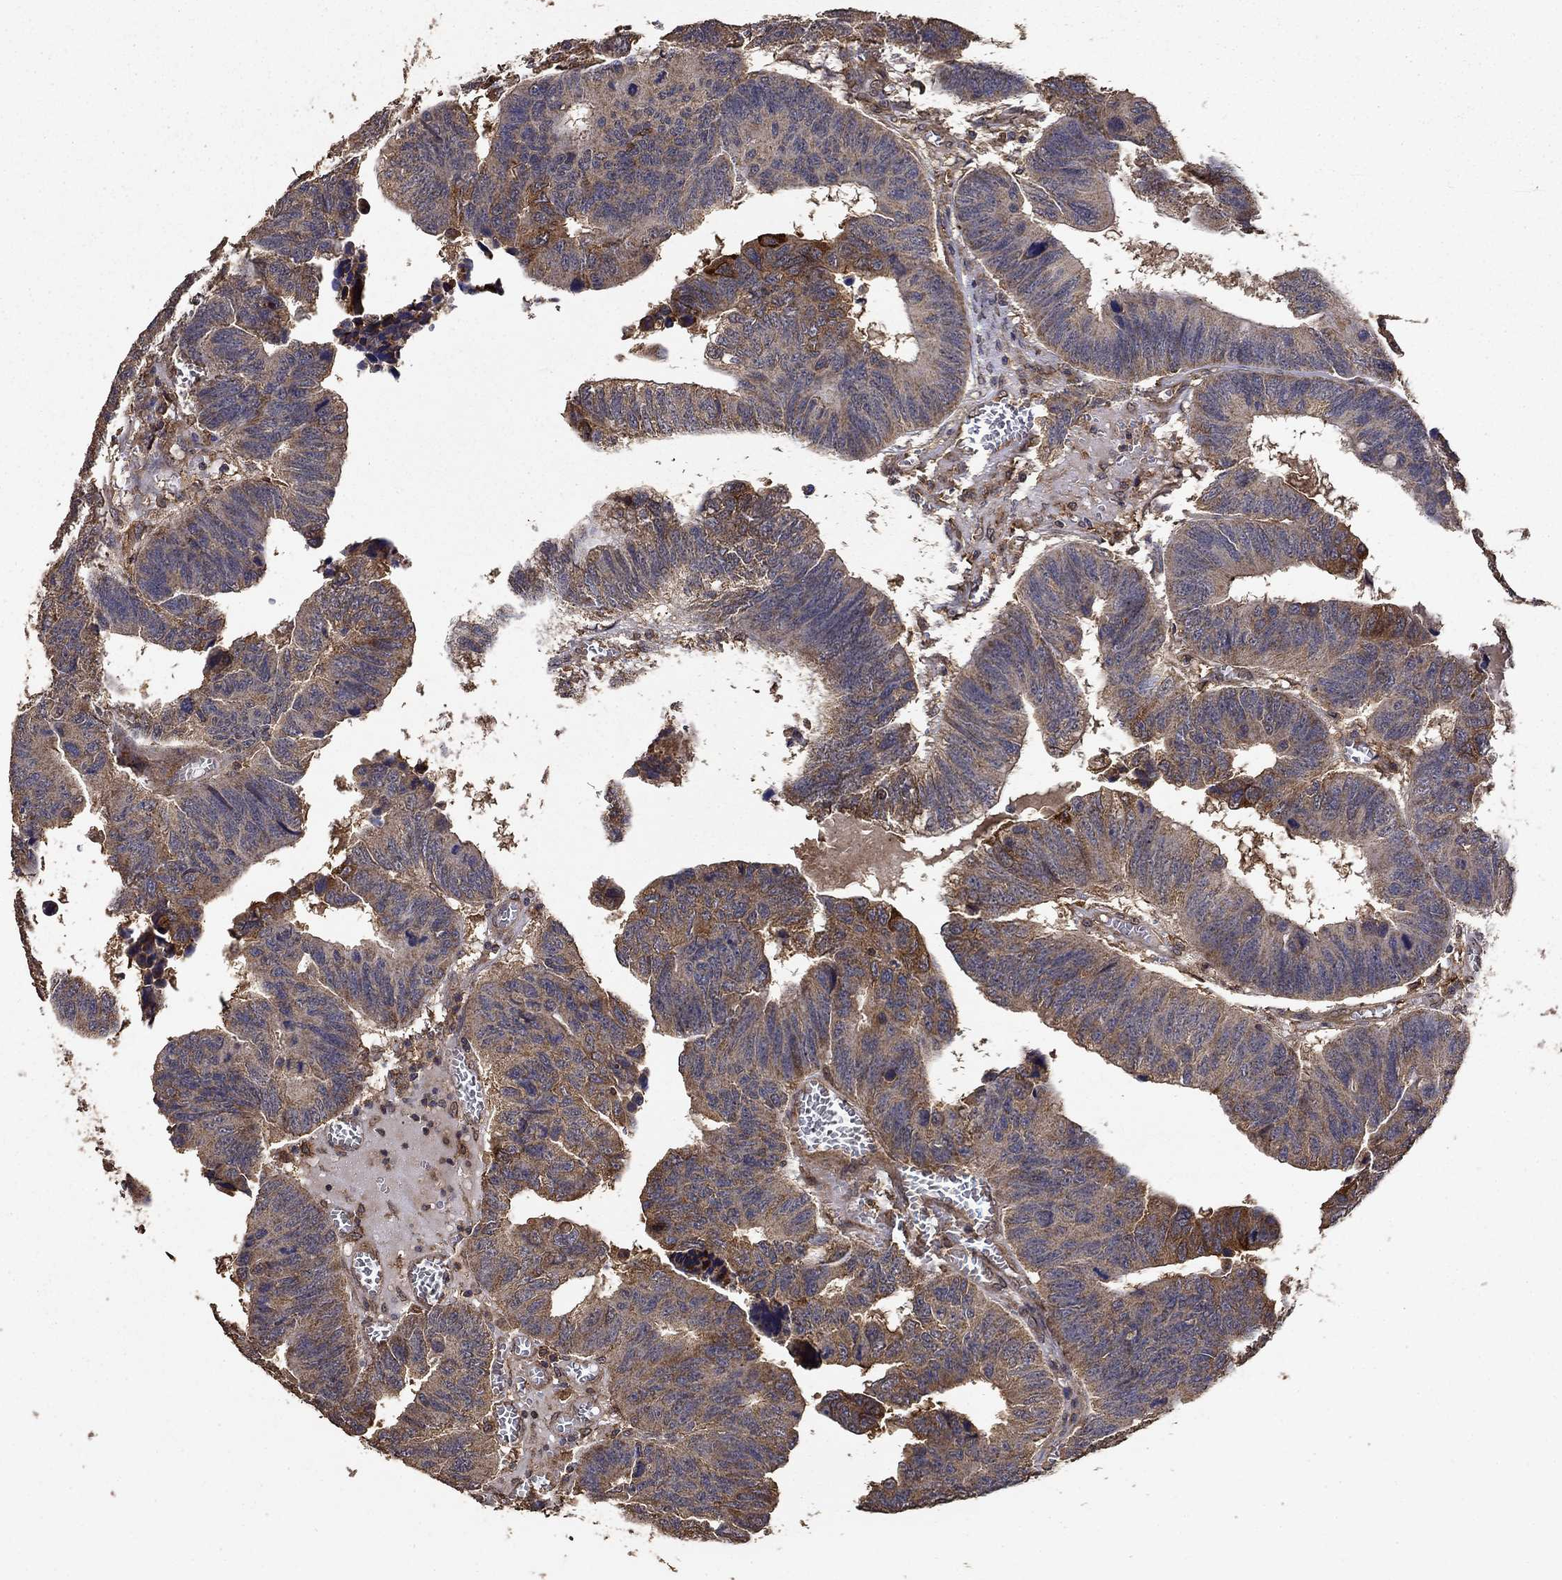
{"staining": {"intensity": "moderate", "quantity": "<25%", "location": "cytoplasmic/membranous"}, "tissue": "colorectal cancer", "cell_type": "Tumor cells", "image_type": "cancer", "snomed": [{"axis": "morphology", "description": "Adenocarcinoma, NOS"}, {"axis": "topography", "description": "Appendix"}, {"axis": "topography", "description": "Colon"}, {"axis": "topography", "description": "Cecum"}, {"axis": "topography", "description": "Colon asc"}], "caption": "Immunohistochemistry of colorectal cancer (adenocarcinoma) displays low levels of moderate cytoplasmic/membranous staining in approximately <25% of tumor cells.", "gene": "IFRD1", "patient": {"sex": "female", "age": 85}}